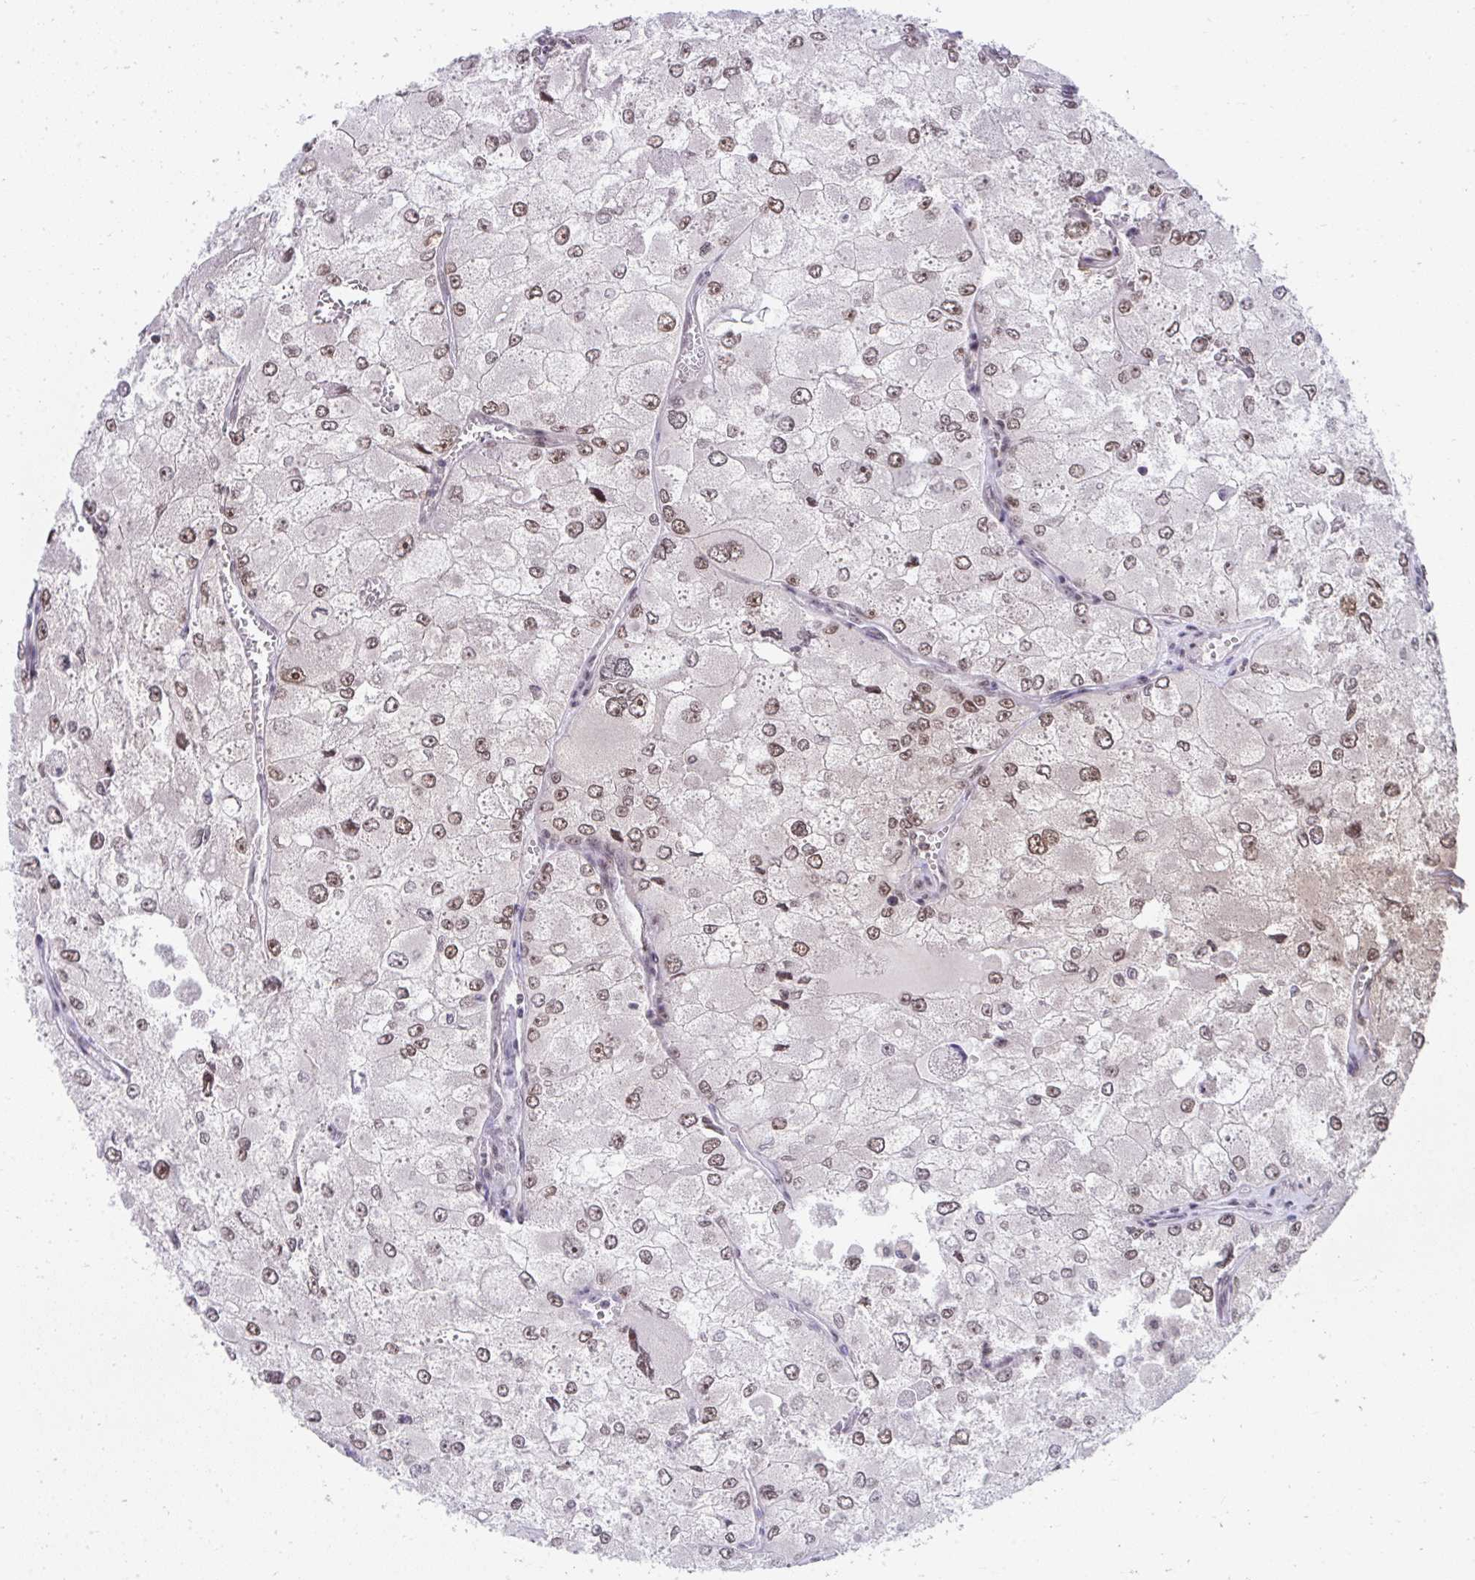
{"staining": {"intensity": "moderate", "quantity": ">75%", "location": "nuclear"}, "tissue": "renal cancer", "cell_type": "Tumor cells", "image_type": "cancer", "snomed": [{"axis": "morphology", "description": "Adenocarcinoma, NOS"}, {"axis": "topography", "description": "Kidney"}], "caption": "Immunohistochemistry image of neoplastic tissue: human renal adenocarcinoma stained using immunohistochemistry exhibits medium levels of moderate protein expression localized specifically in the nuclear of tumor cells, appearing as a nuclear brown color.", "gene": "HIRA", "patient": {"sex": "female", "age": 70}}